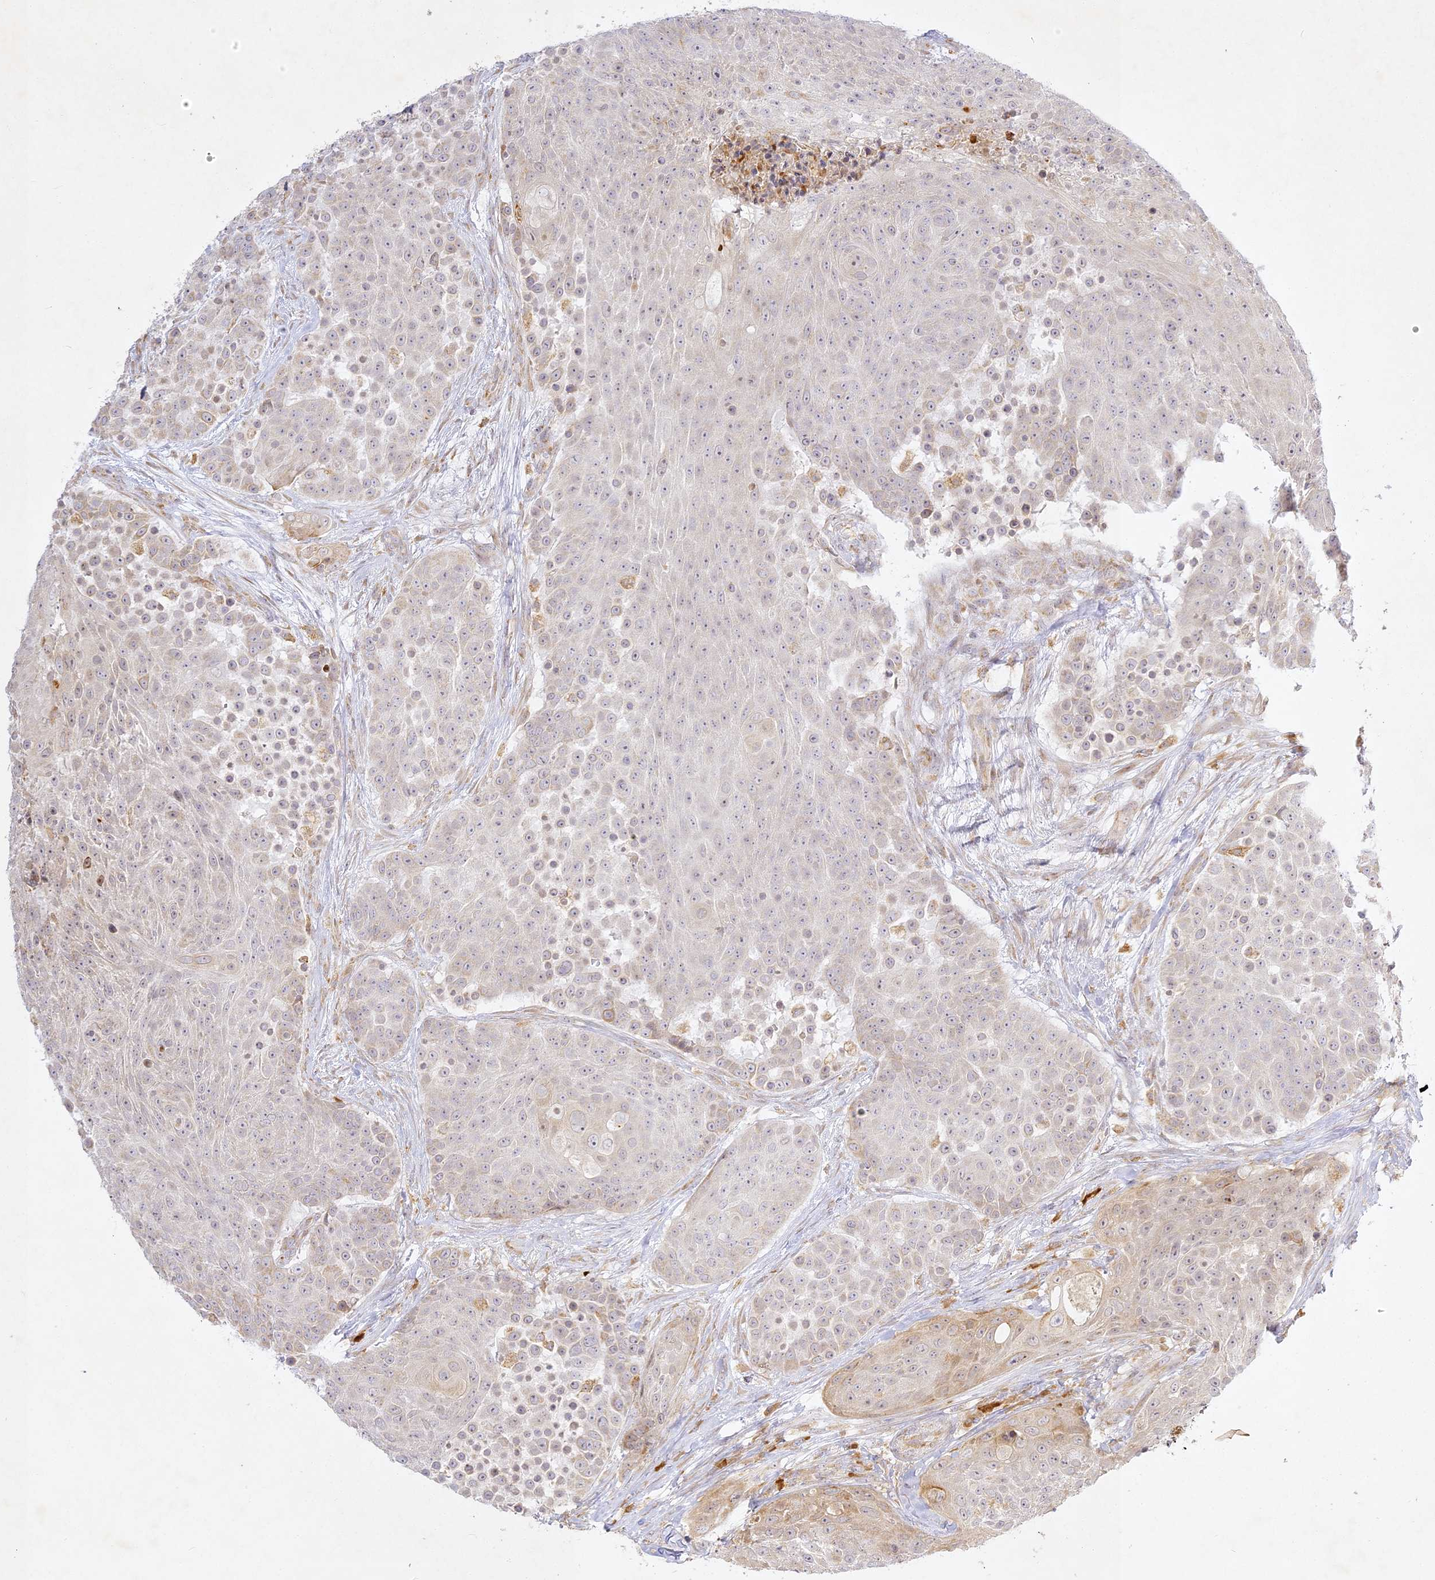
{"staining": {"intensity": "weak", "quantity": "<25%", "location": "cytoplasmic/membranous"}, "tissue": "urothelial cancer", "cell_type": "Tumor cells", "image_type": "cancer", "snomed": [{"axis": "morphology", "description": "Urothelial carcinoma, High grade"}, {"axis": "topography", "description": "Urinary bladder"}], "caption": "Immunohistochemistry (IHC) micrograph of neoplastic tissue: human urothelial carcinoma (high-grade) stained with DAB (3,3'-diaminobenzidine) reveals no significant protein expression in tumor cells.", "gene": "SLC30A5", "patient": {"sex": "female", "age": 63}}